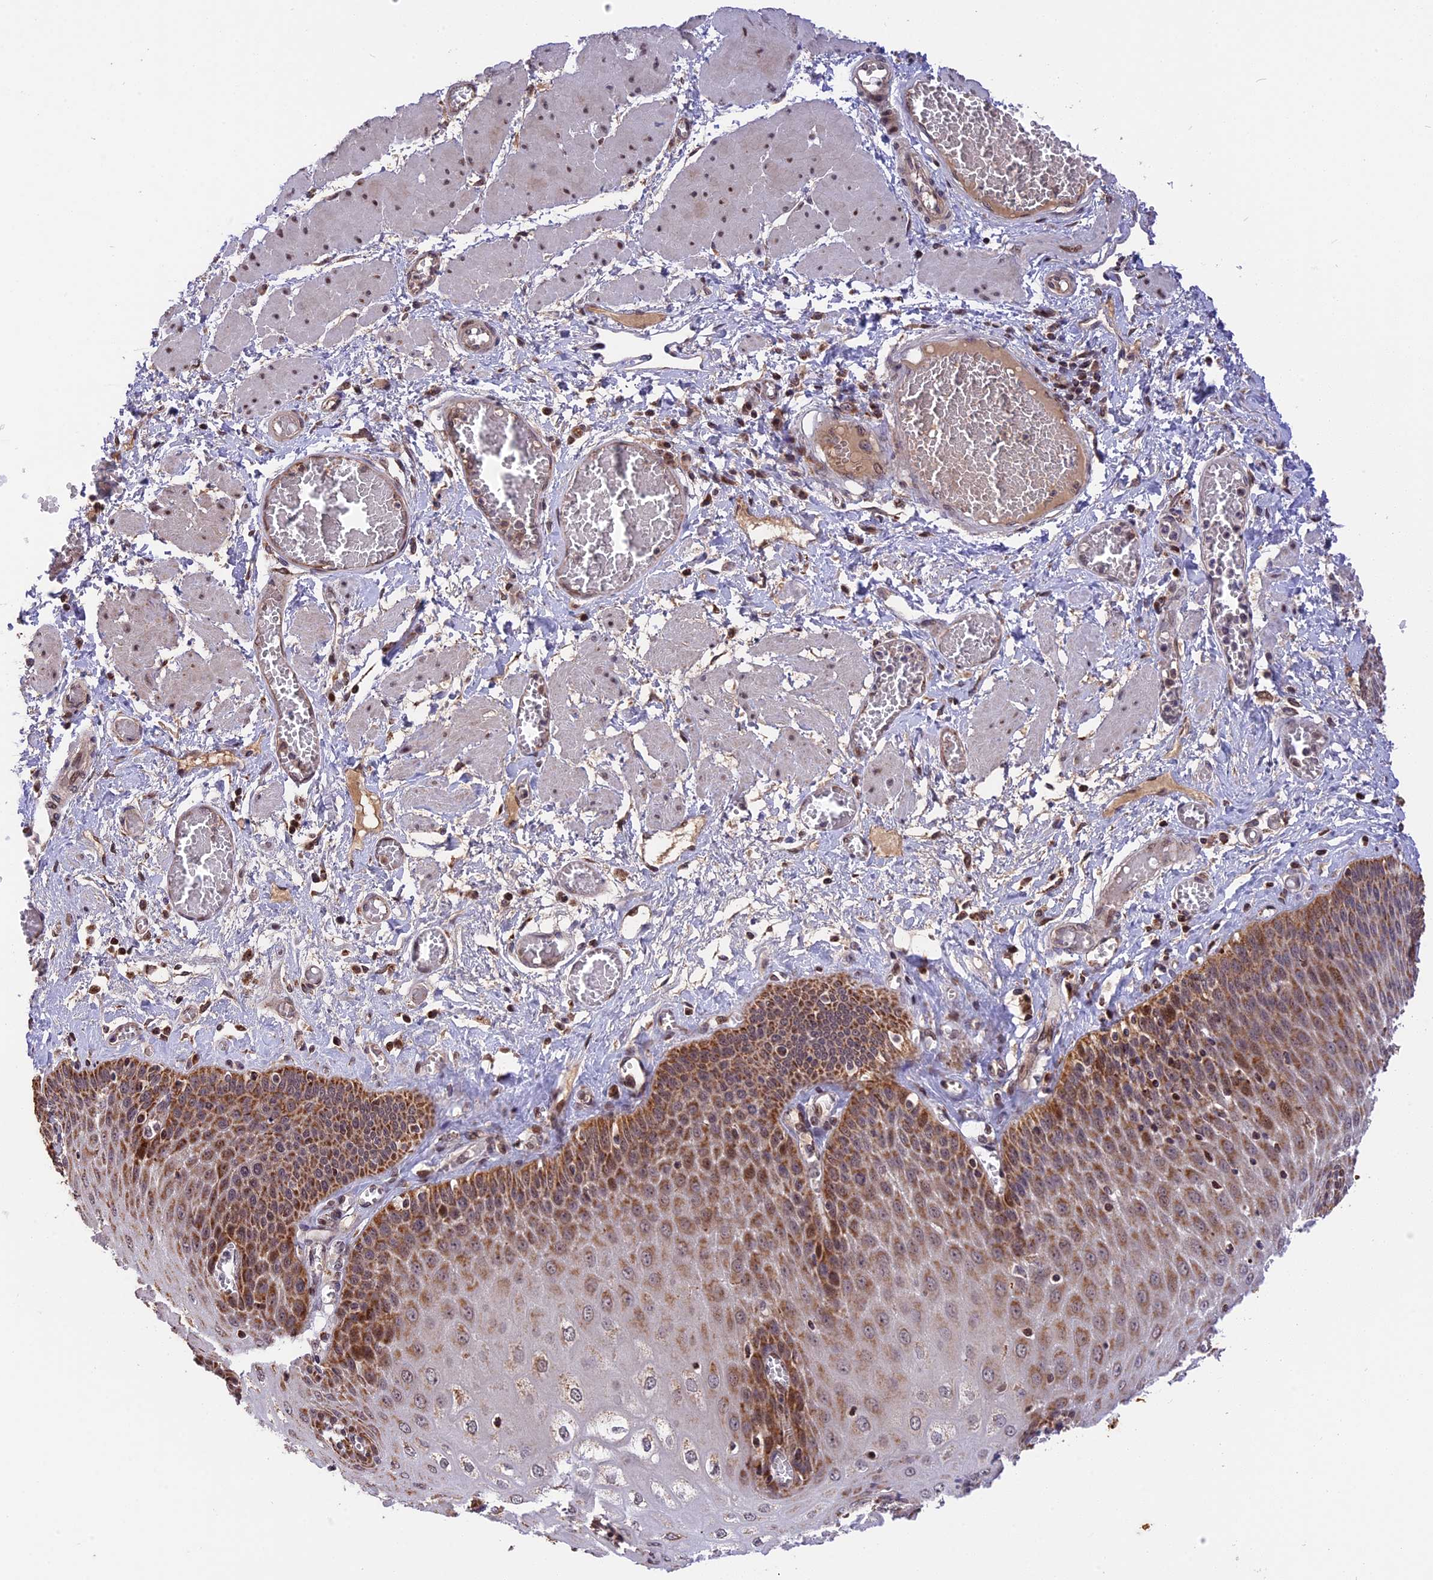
{"staining": {"intensity": "moderate", "quantity": ">75%", "location": "cytoplasmic/membranous,nuclear"}, "tissue": "esophagus", "cell_type": "Squamous epithelial cells", "image_type": "normal", "snomed": [{"axis": "morphology", "description": "Normal tissue, NOS"}, {"axis": "topography", "description": "Esophagus"}], "caption": "Immunohistochemistry of normal human esophagus exhibits medium levels of moderate cytoplasmic/membranous,nuclear staining in about >75% of squamous epithelial cells.", "gene": "RERGL", "patient": {"sex": "male", "age": 60}}